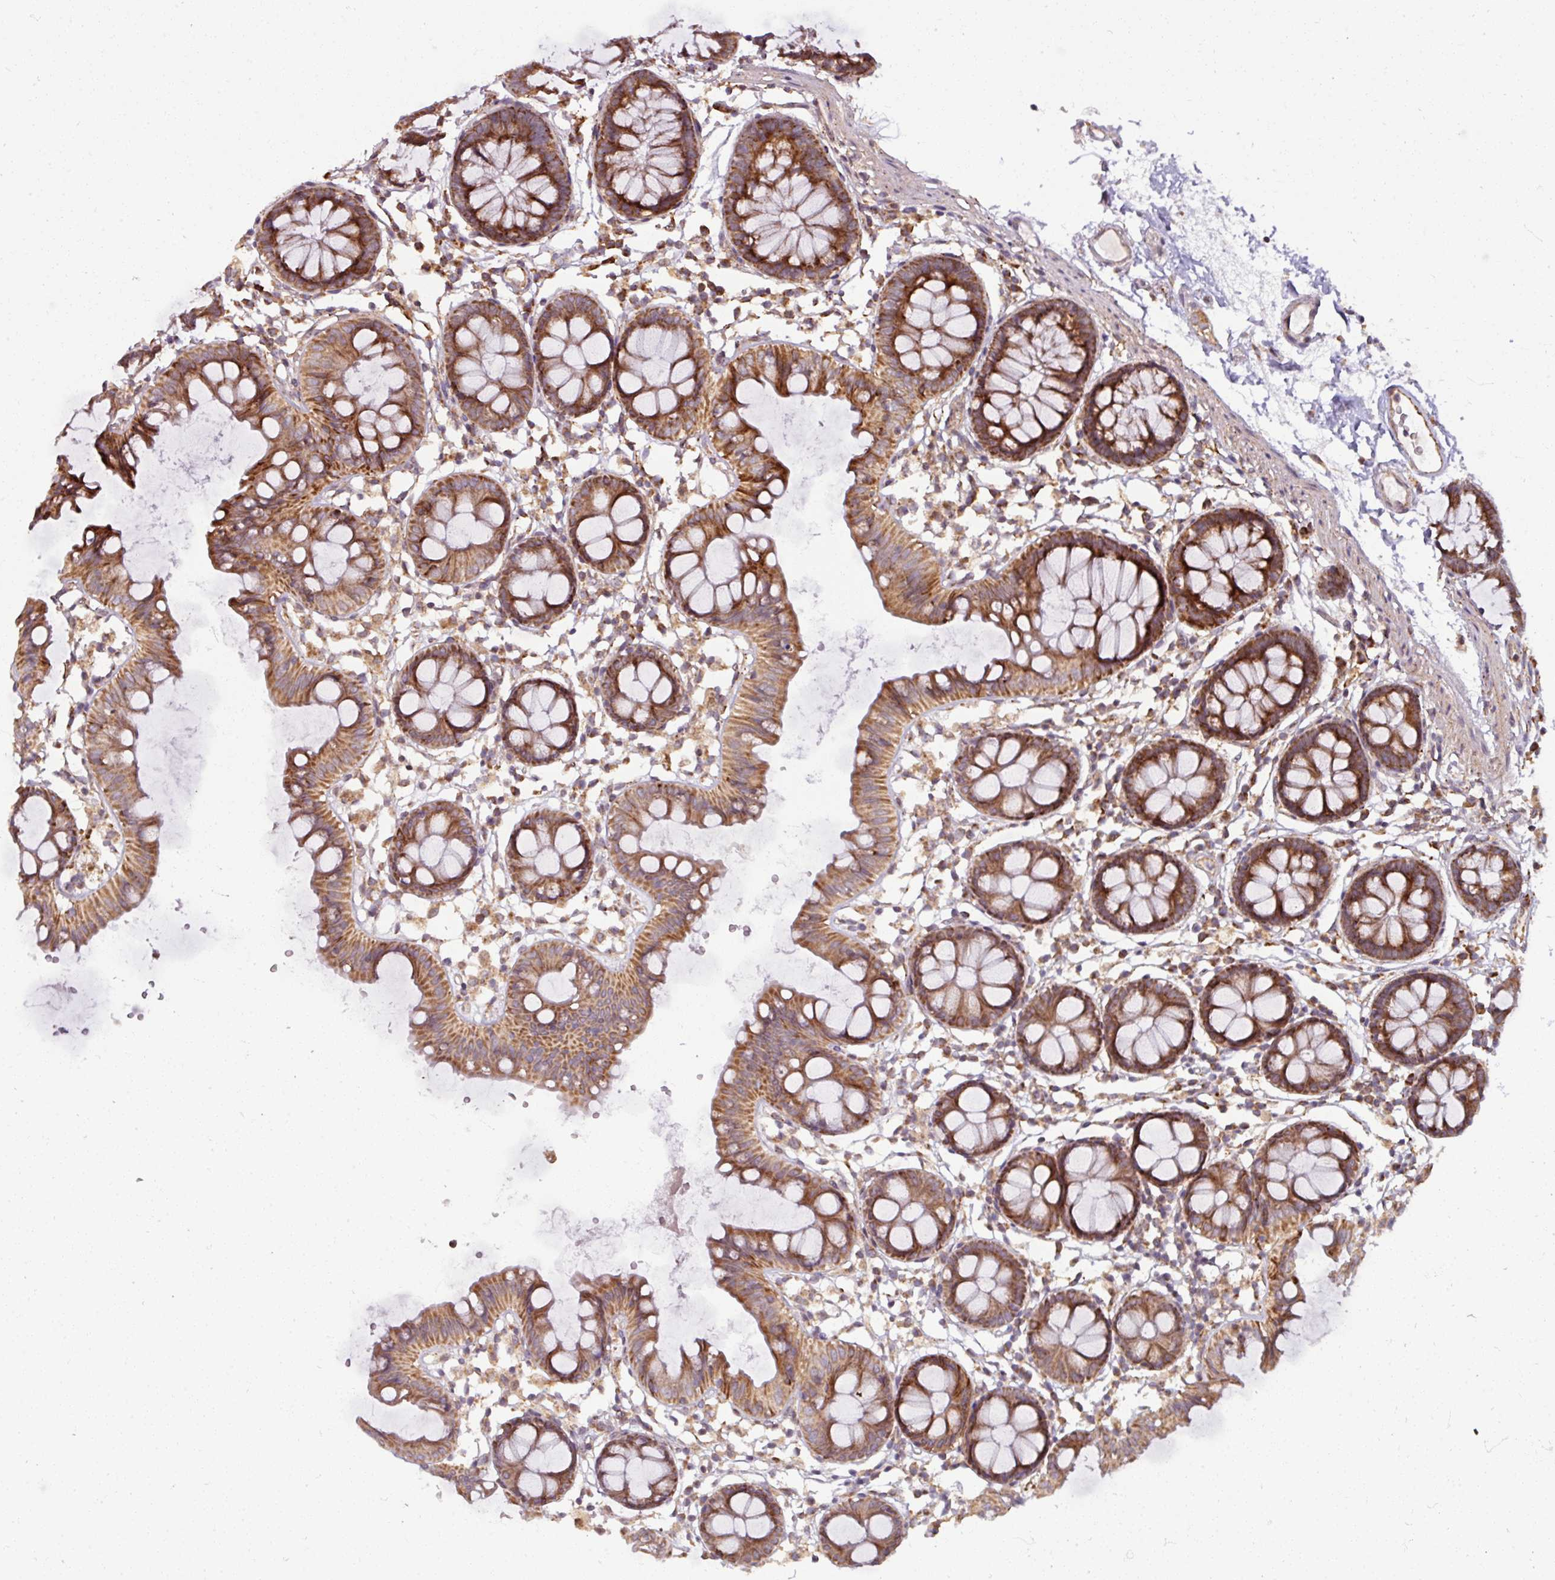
{"staining": {"intensity": "moderate", "quantity": ">75%", "location": "cytoplasmic/membranous"}, "tissue": "colon", "cell_type": "Endothelial cells", "image_type": "normal", "snomed": [{"axis": "morphology", "description": "Normal tissue, NOS"}, {"axis": "topography", "description": "Colon"}], "caption": "Protein staining by immunohistochemistry (IHC) reveals moderate cytoplasmic/membranous expression in approximately >75% of endothelial cells in unremarkable colon. The staining was performed using DAB (3,3'-diaminobenzidine), with brown indicating positive protein expression. Nuclei are stained blue with hematoxylin.", "gene": "MAGT1", "patient": {"sex": "female", "age": 84}}